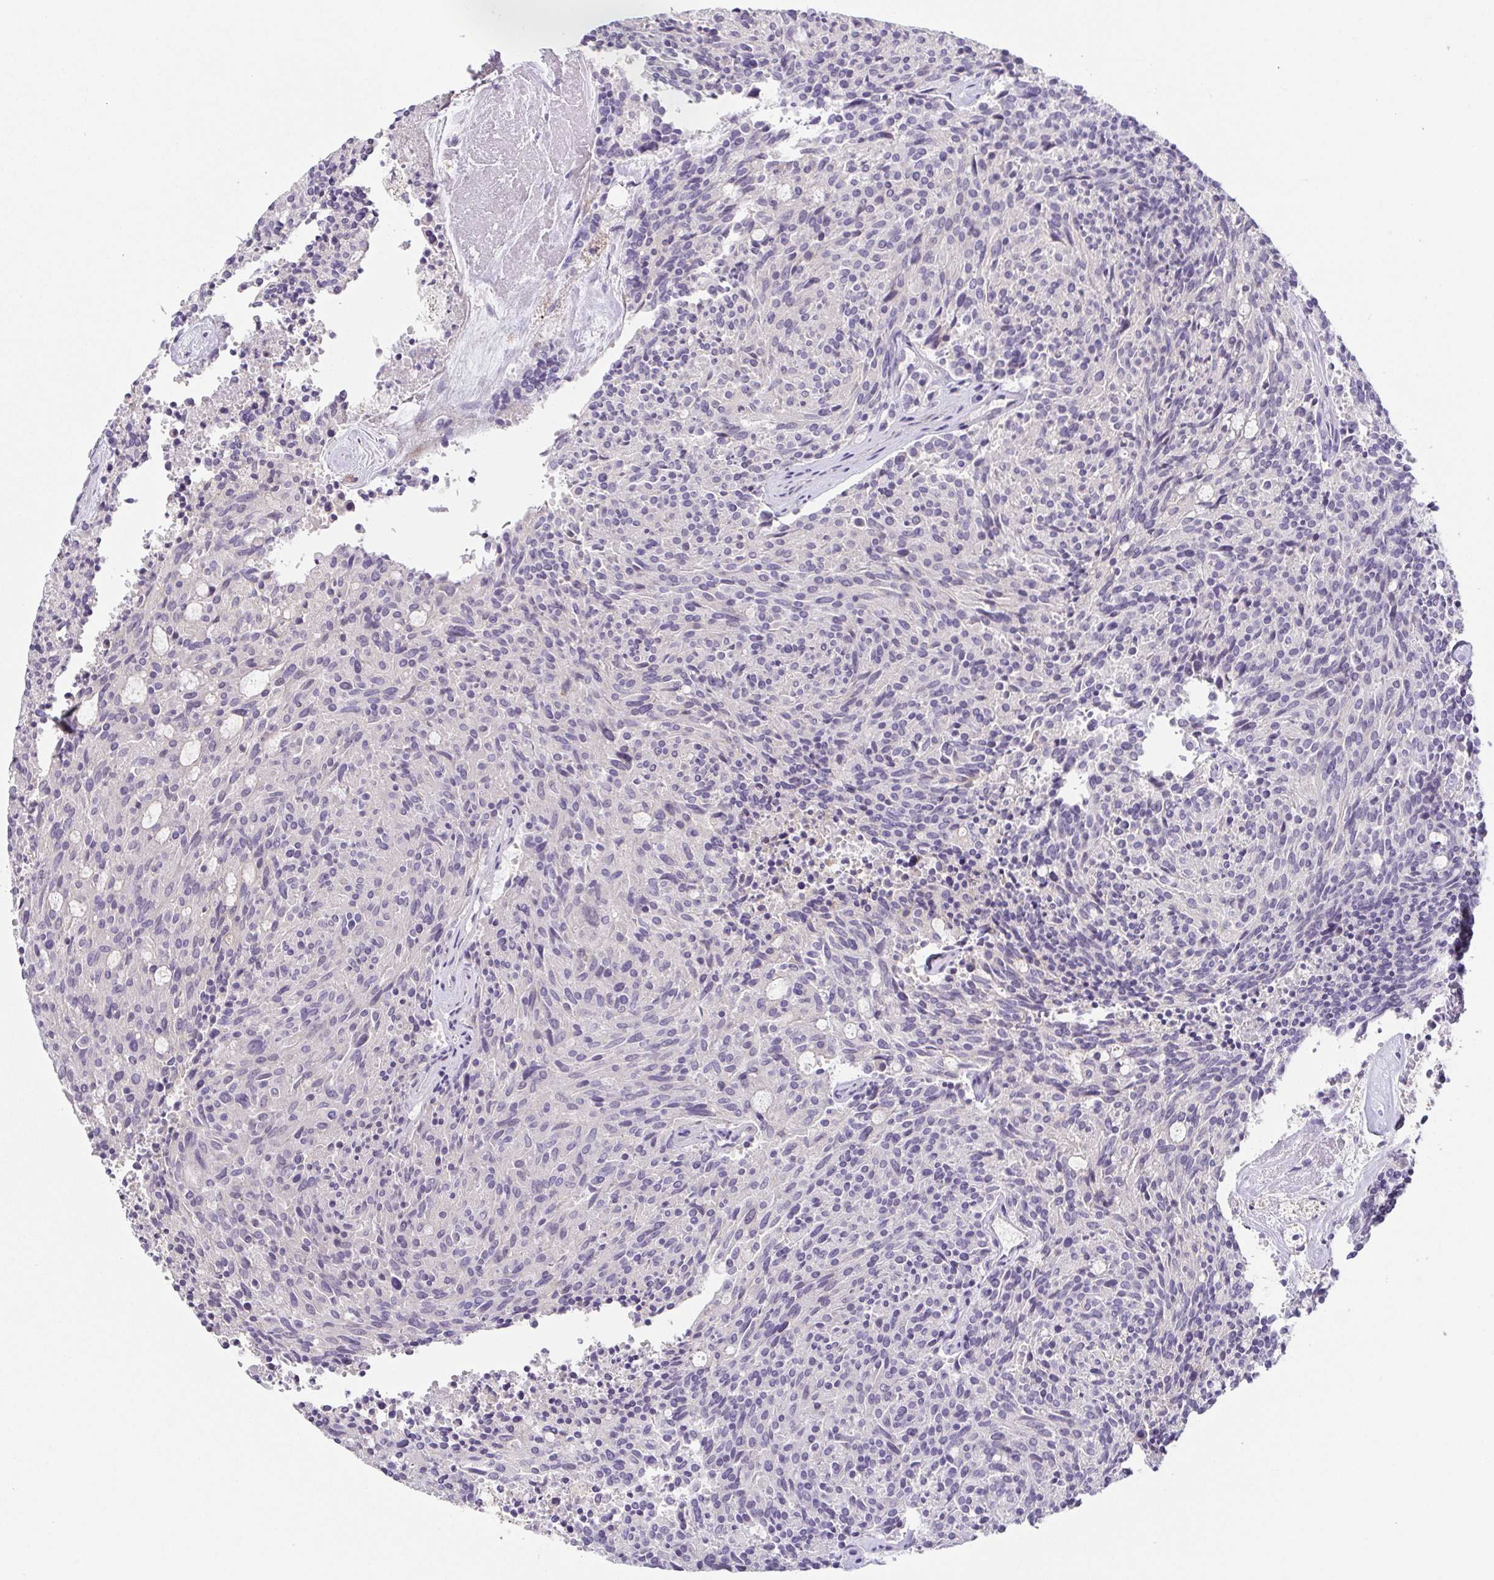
{"staining": {"intensity": "negative", "quantity": "none", "location": "none"}, "tissue": "carcinoid", "cell_type": "Tumor cells", "image_type": "cancer", "snomed": [{"axis": "morphology", "description": "Carcinoid, malignant, NOS"}, {"axis": "topography", "description": "Pancreas"}], "caption": "IHC of human carcinoid shows no positivity in tumor cells.", "gene": "RNASE7", "patient": {"sex": "female", "age": 54}}